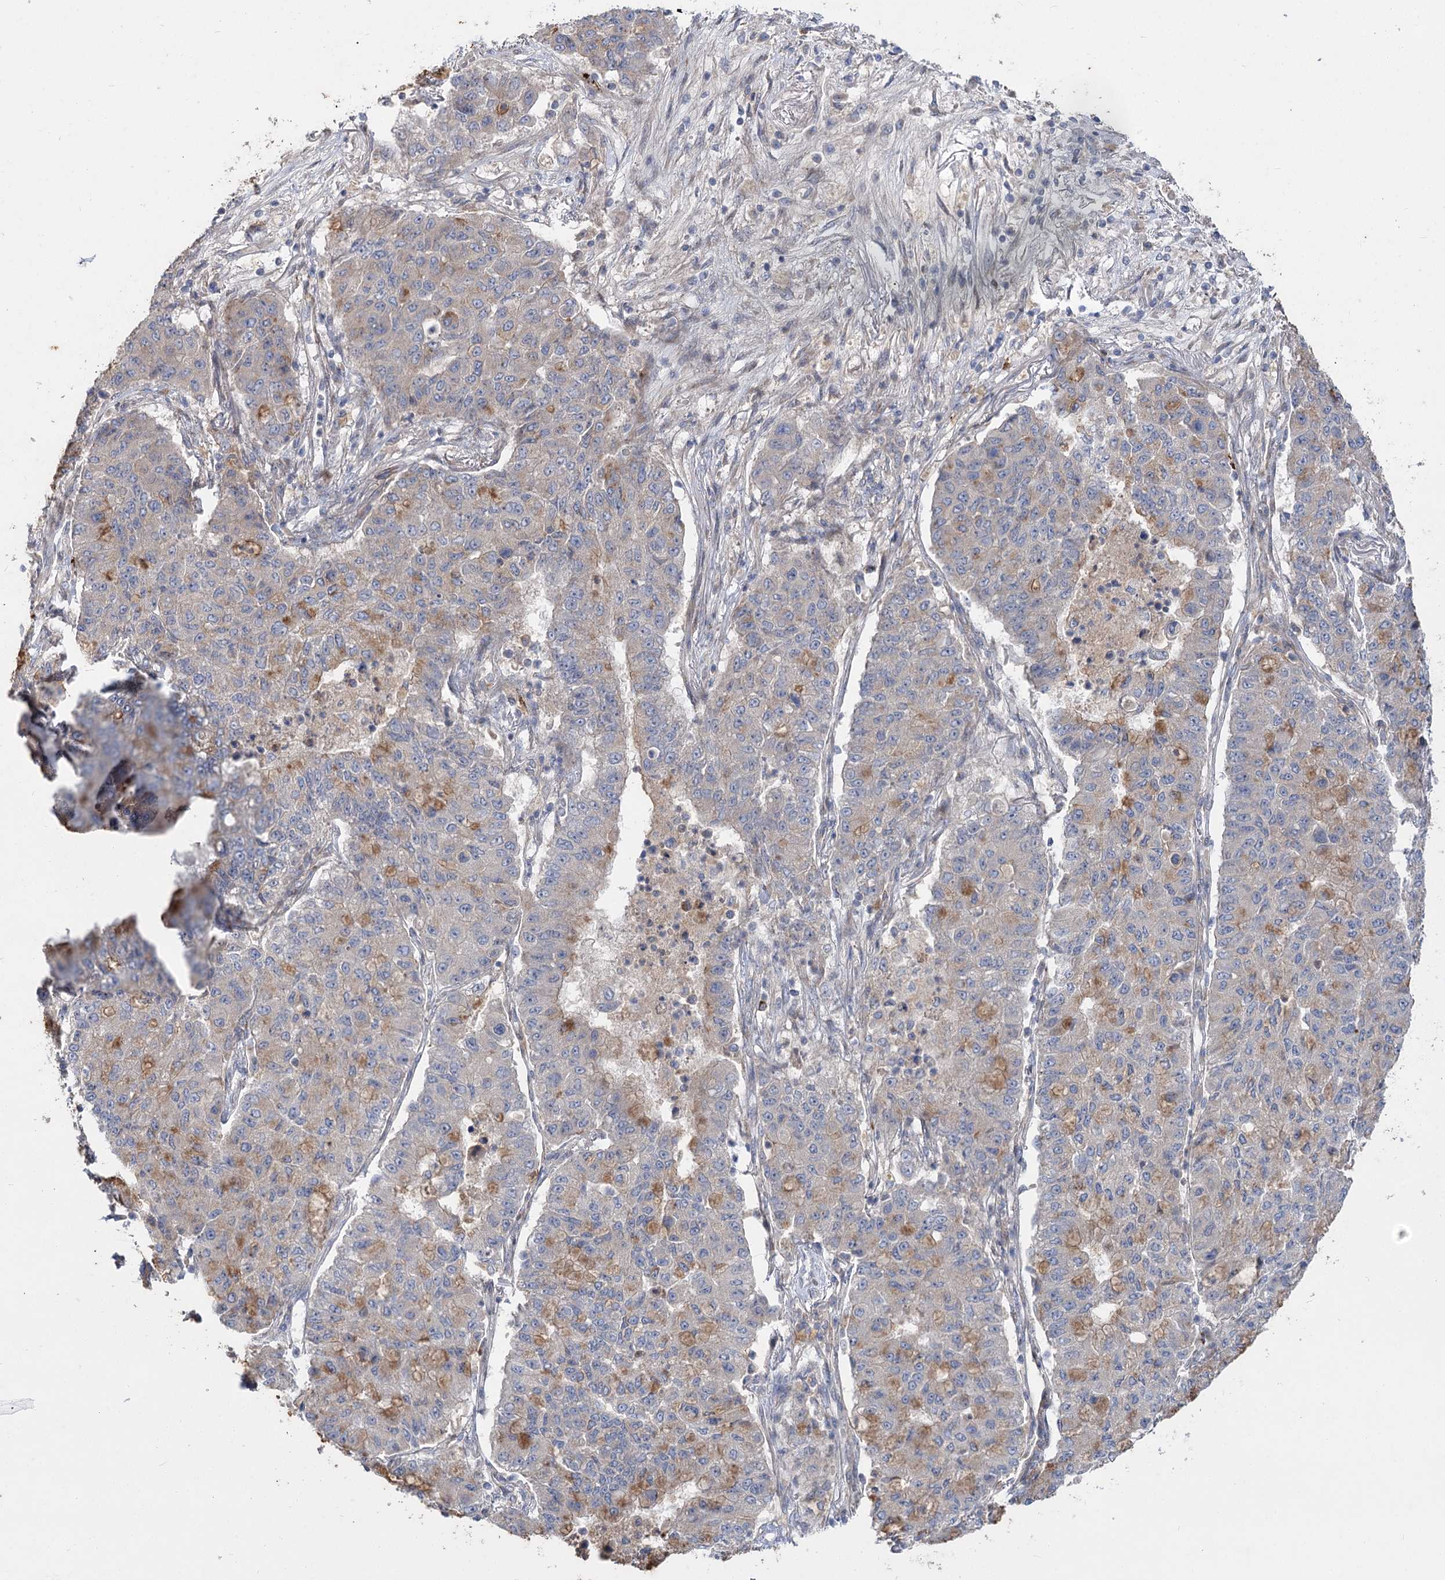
{"staining": {"intensity": "moderate", "quantity": "<25%", "location": "cytoplasmic/membranous"}, "tissue": "lung cancer", "cell_type": "Tumor cells", "image_type": "cancer", "snomed": [{"axis": "morphology", "description": "Squamous cell carcinoma, NOS"}, {"axis": "topography", "description": "Lung"}], "caption": "This is an image of IHC staining of lung cancer (squamous cell carcinoma), which shows moderate expression in the cytoplasmic/membranous of tumor cells.", "gene": "SH3BP5L", "patient": {"sex": "male", "age": 74}}